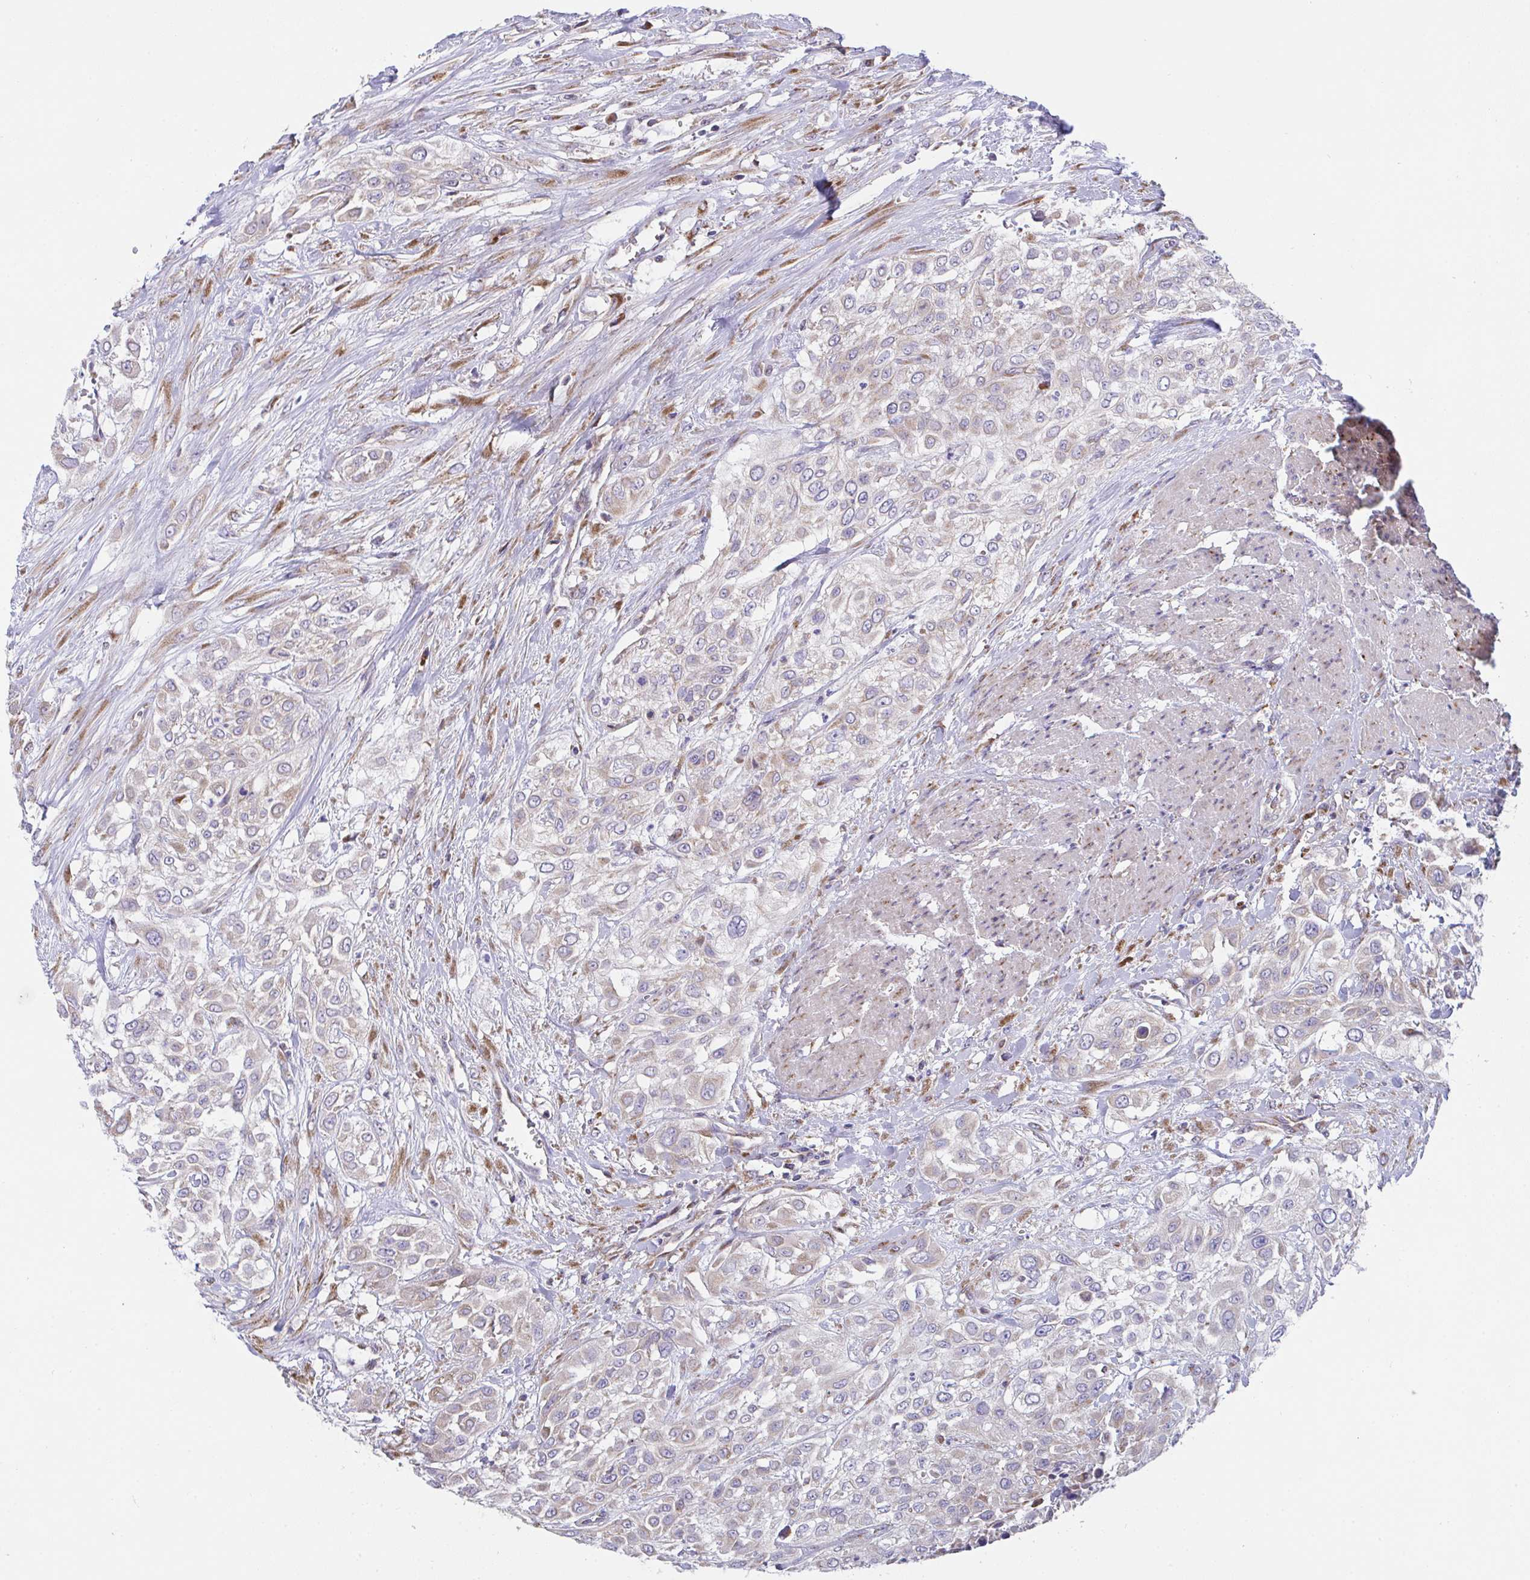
{"staining": {"intensity": "weak", "quantity": "<25%", "location": "cytoplasmic/membranous"}, "tissue": "urothelial cancer", "cell_type": "Tumor cells", "image_type": "cancer", "snomed": [{"axis": "morphology", "description": "Urothelial carcinoma, High grade"}, {"axis": "topography", "description": "Urinary bladder"}], "caption": "An immunohistochemistry (IHC) micrograph of urothelial cancer is shown. There is no staining in tumor cells of urothelial cancer.", "gene": "MIA3", "patient": {"sex": "male", "age": 57}}